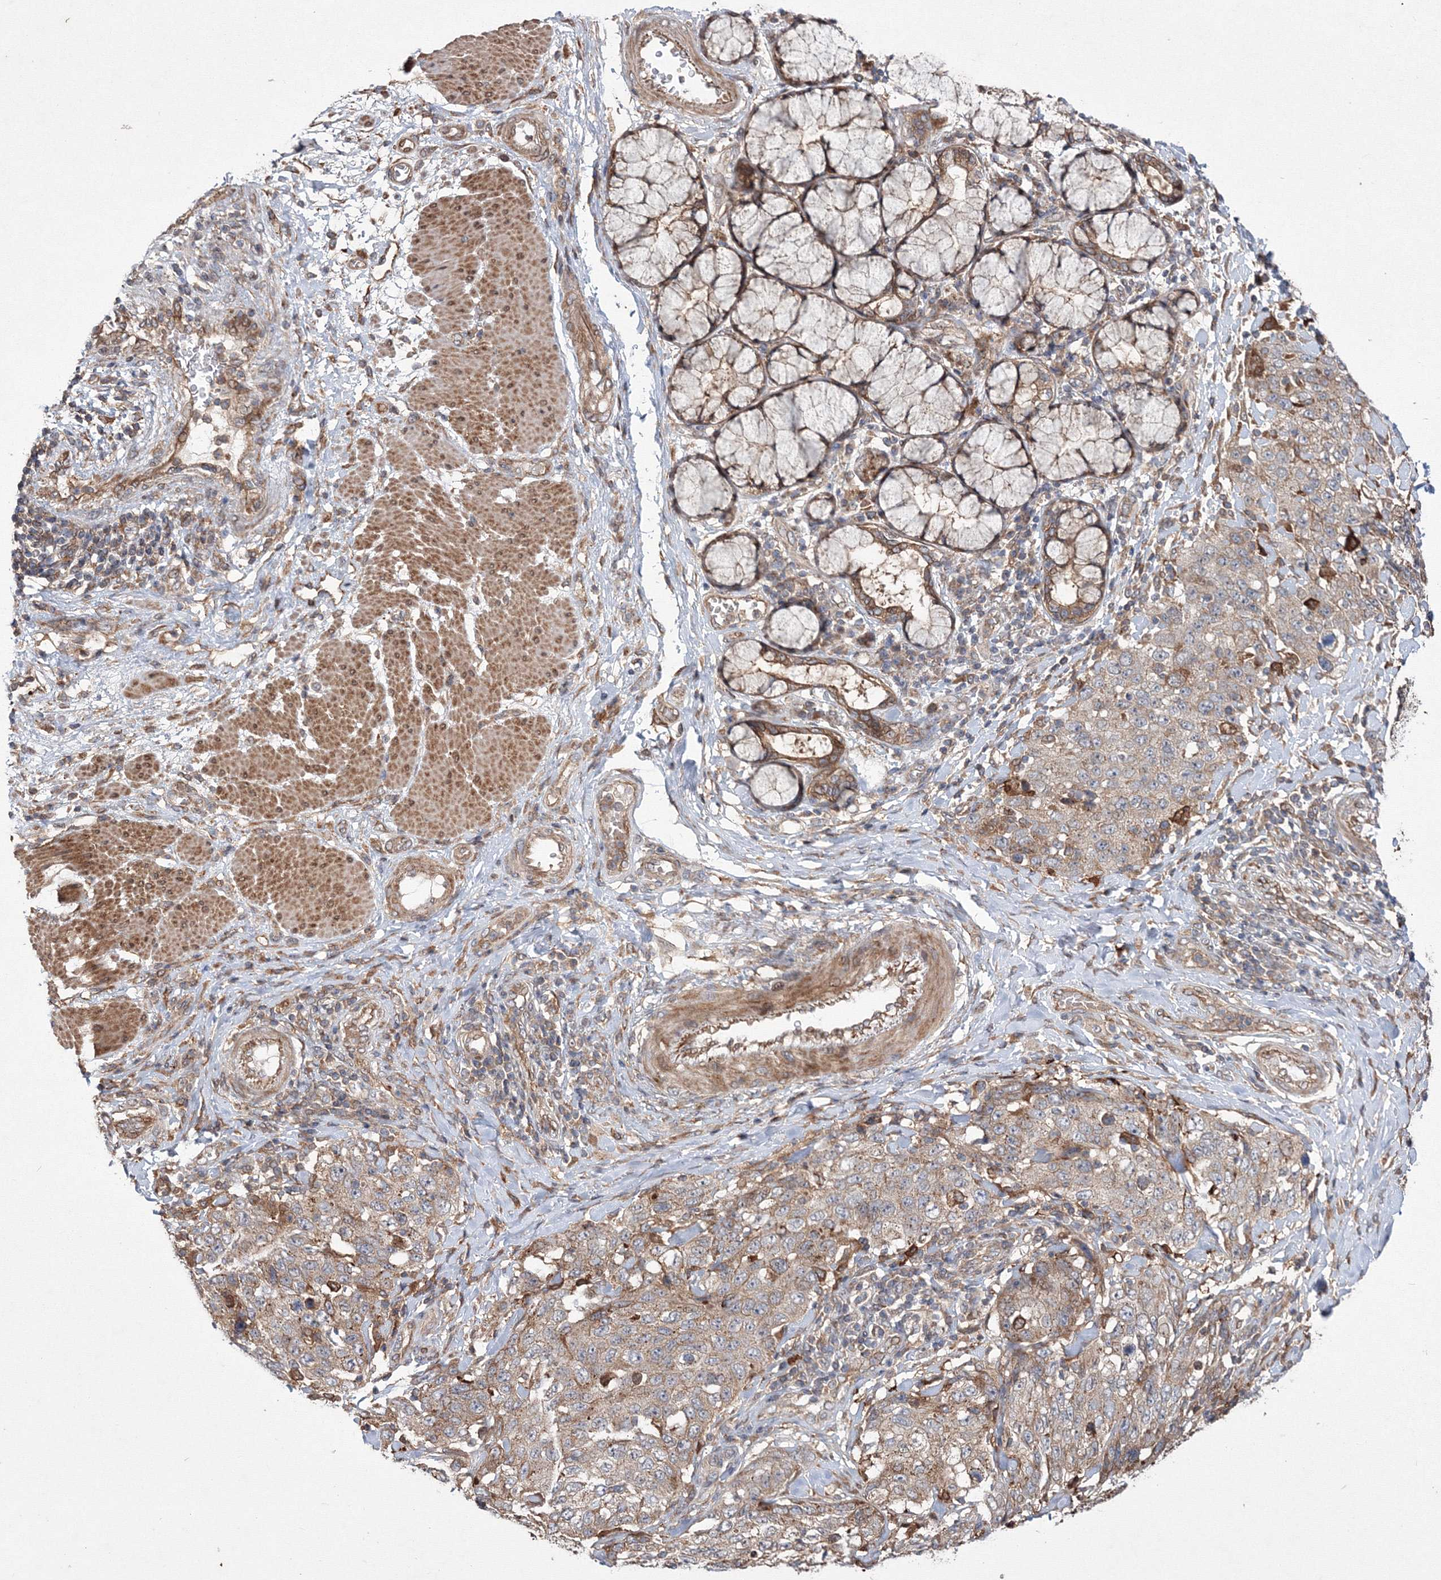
{"staining": {"intensity": "weak", "quantity": ">75%", "location": "cytoplasmic/membranous"}, "tissue": "stomach cancer", "cell_type": "Tumor cells", "image_type": "cancer", "snomed": [{"axis": "morphology", "description": "Adenocarcinoma, NOS"}, {"axis": "topography", "description": "Stomach"}], "caption": "Stomach cancer (adenocarcinoma) was stained to show a protein in brown. There is low levels of weak cytoplasmic/membranous staining in approximately >75% of tumor cells.", "gene": "RANBP3L", "patient": {"sex": "male", "age": 48}}